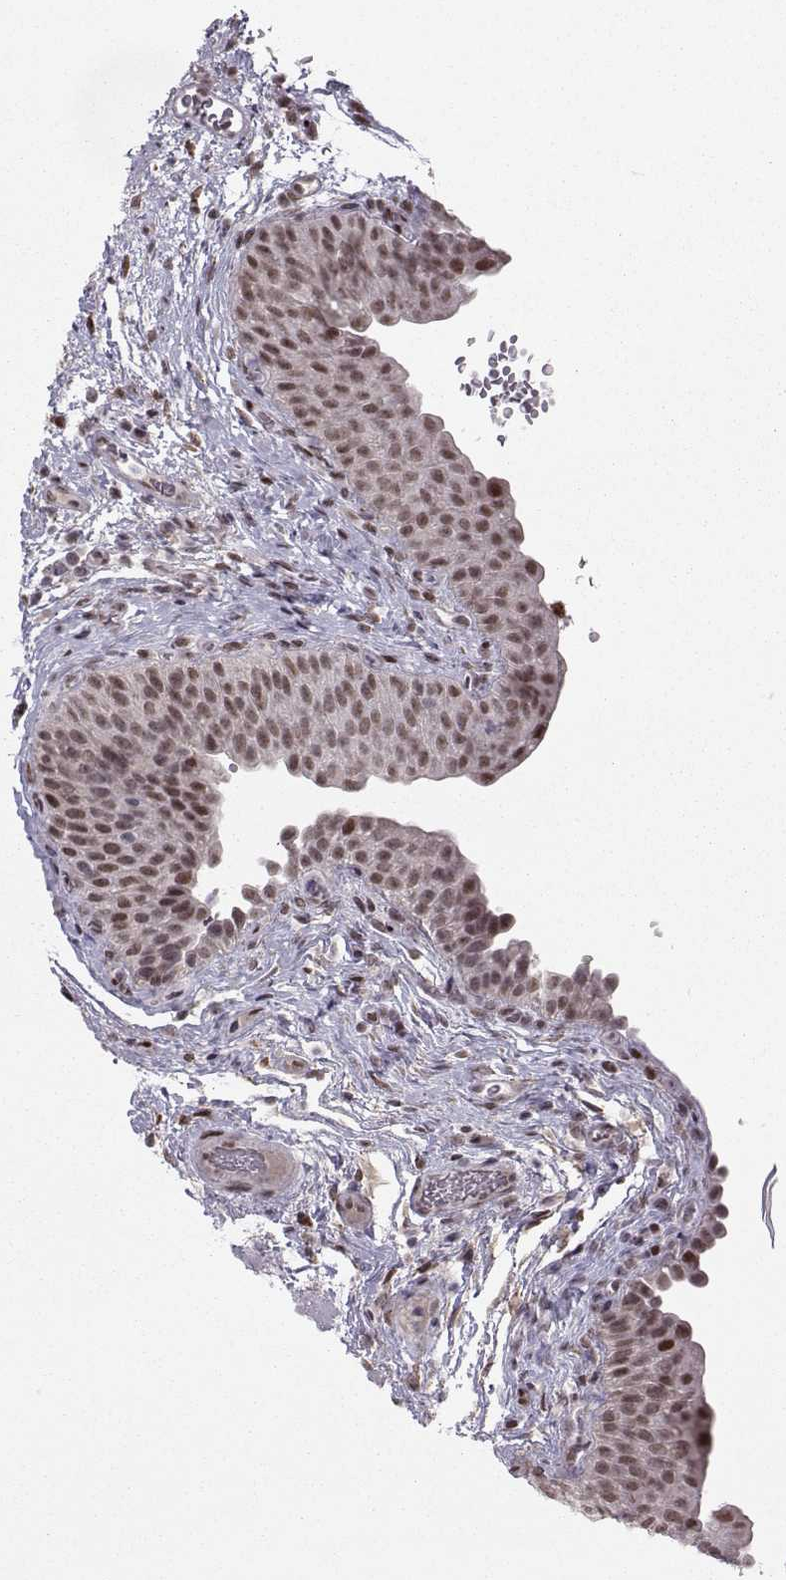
{"staining": {"intensity": "moderate", "quantity": ">75%", "location": "nuclear"}, "tissue": "urinary bladder", "cell_type": "Urothelial cells", "image_type": "normal", "snomed": [{"axis": "morphology", "description": "Normal tissue, NOS"}, {"axis": "topography", "description": "Urinary bladder"}], "caption": "Immunohistochemistry histopathology image of unremarkable human urinary bladder stained for a protein (brown), which displays medium levels of moderate nuclear staining in approximately >75% of urothelial cells.", "gene": "SNAPC2", "patient": {"sex": "male", "age": 66}}